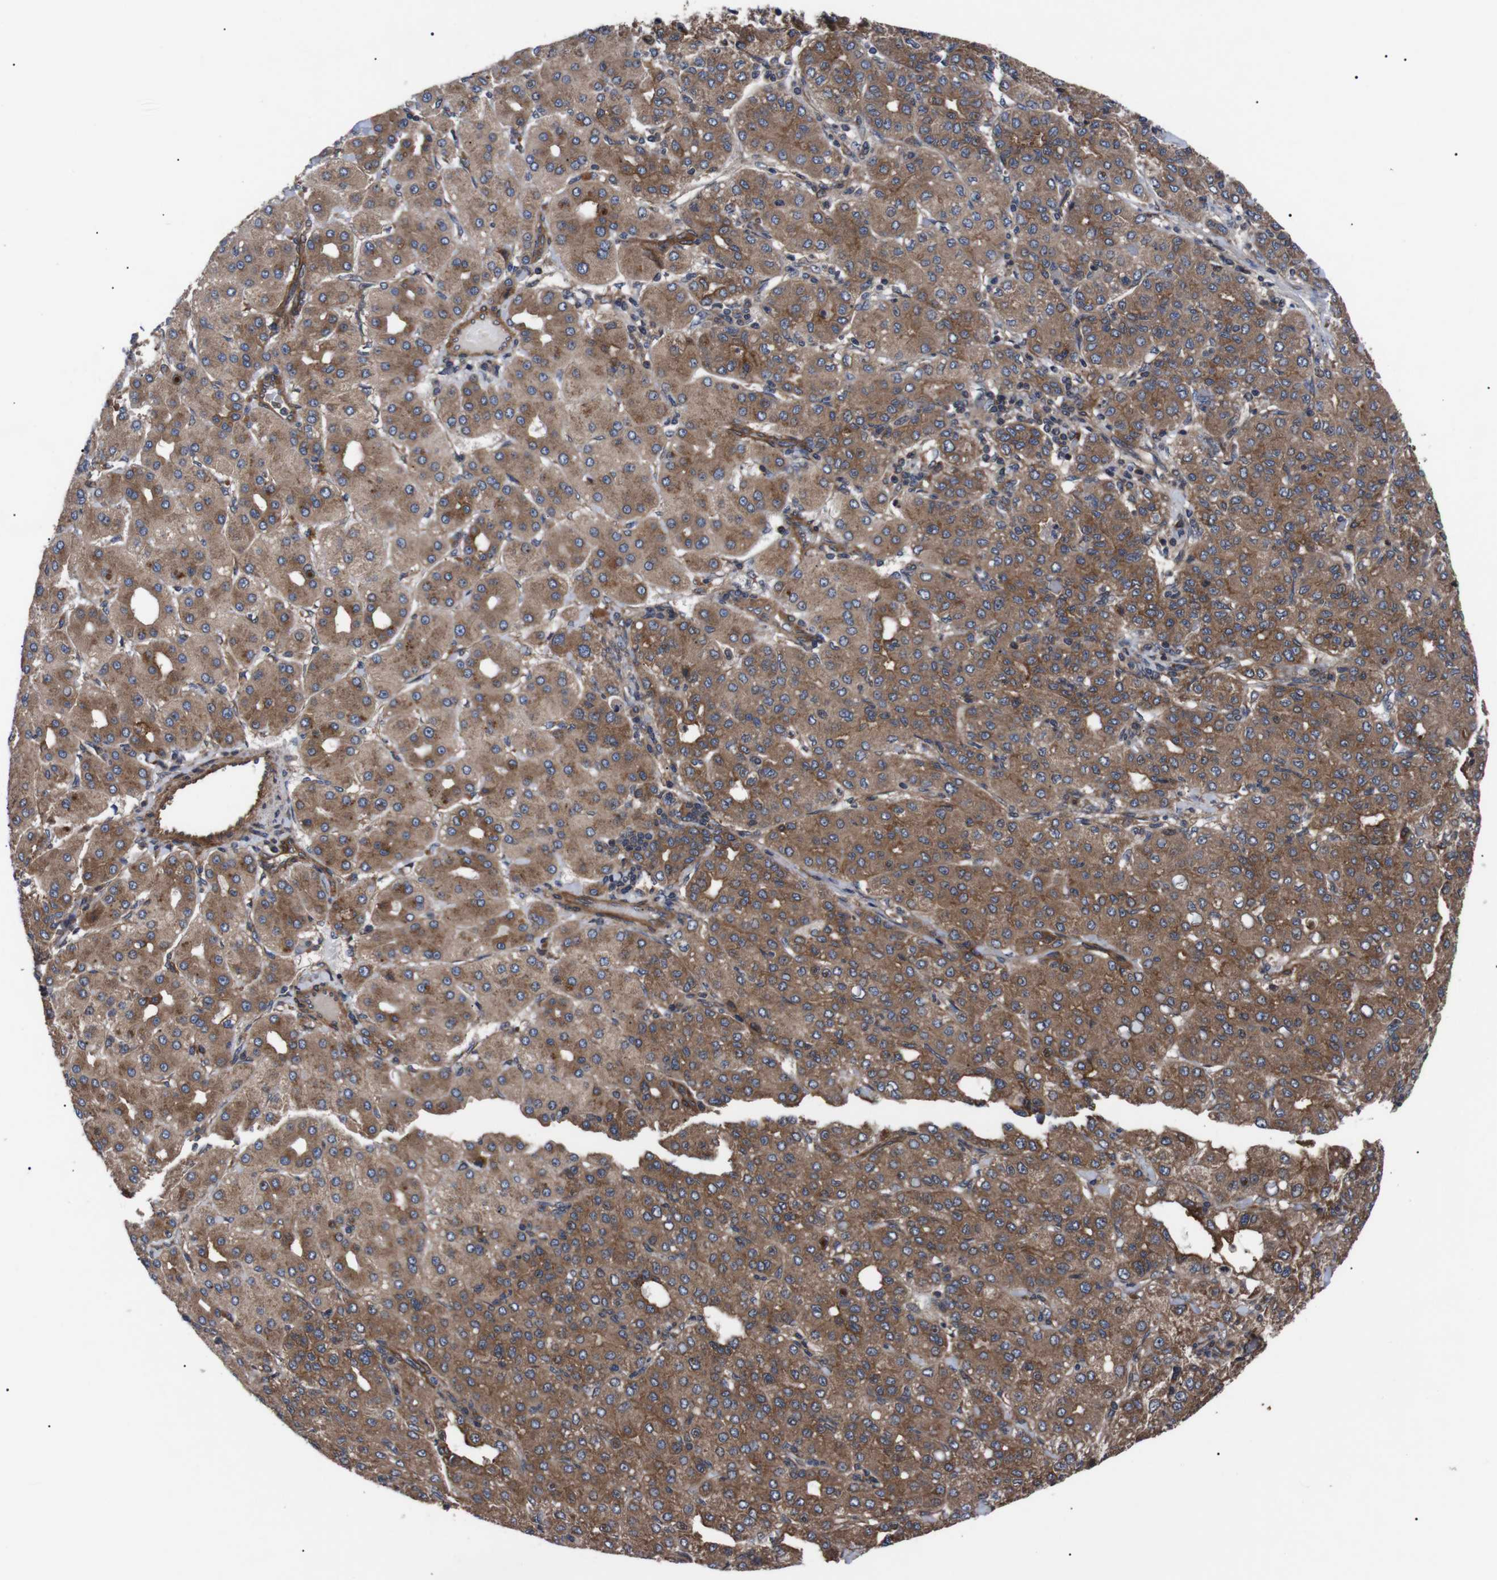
{"staining": {"intensity": "moderate", "quantity": "25%-75%", "location": "cytoplasmic/membranous"}, "tissue": "liver cancer", "cell_type": "Tumor cells", "image_type": "cancer", "snomed": [{"axis": "morphology", "description": "Carcinoma, Hepatocellular, NOS"}, {"axis": "topography", "description": "Liver"}], "caption": "About 25%-75% of tumor cells in hepatocellular carcinoma (liver) show moderate cytoplasmic/membranous protein staining as visualized by brown immunohistochemical staining.", "gene": "PAWR", "patient": {"sex": "male", "age": 65}}